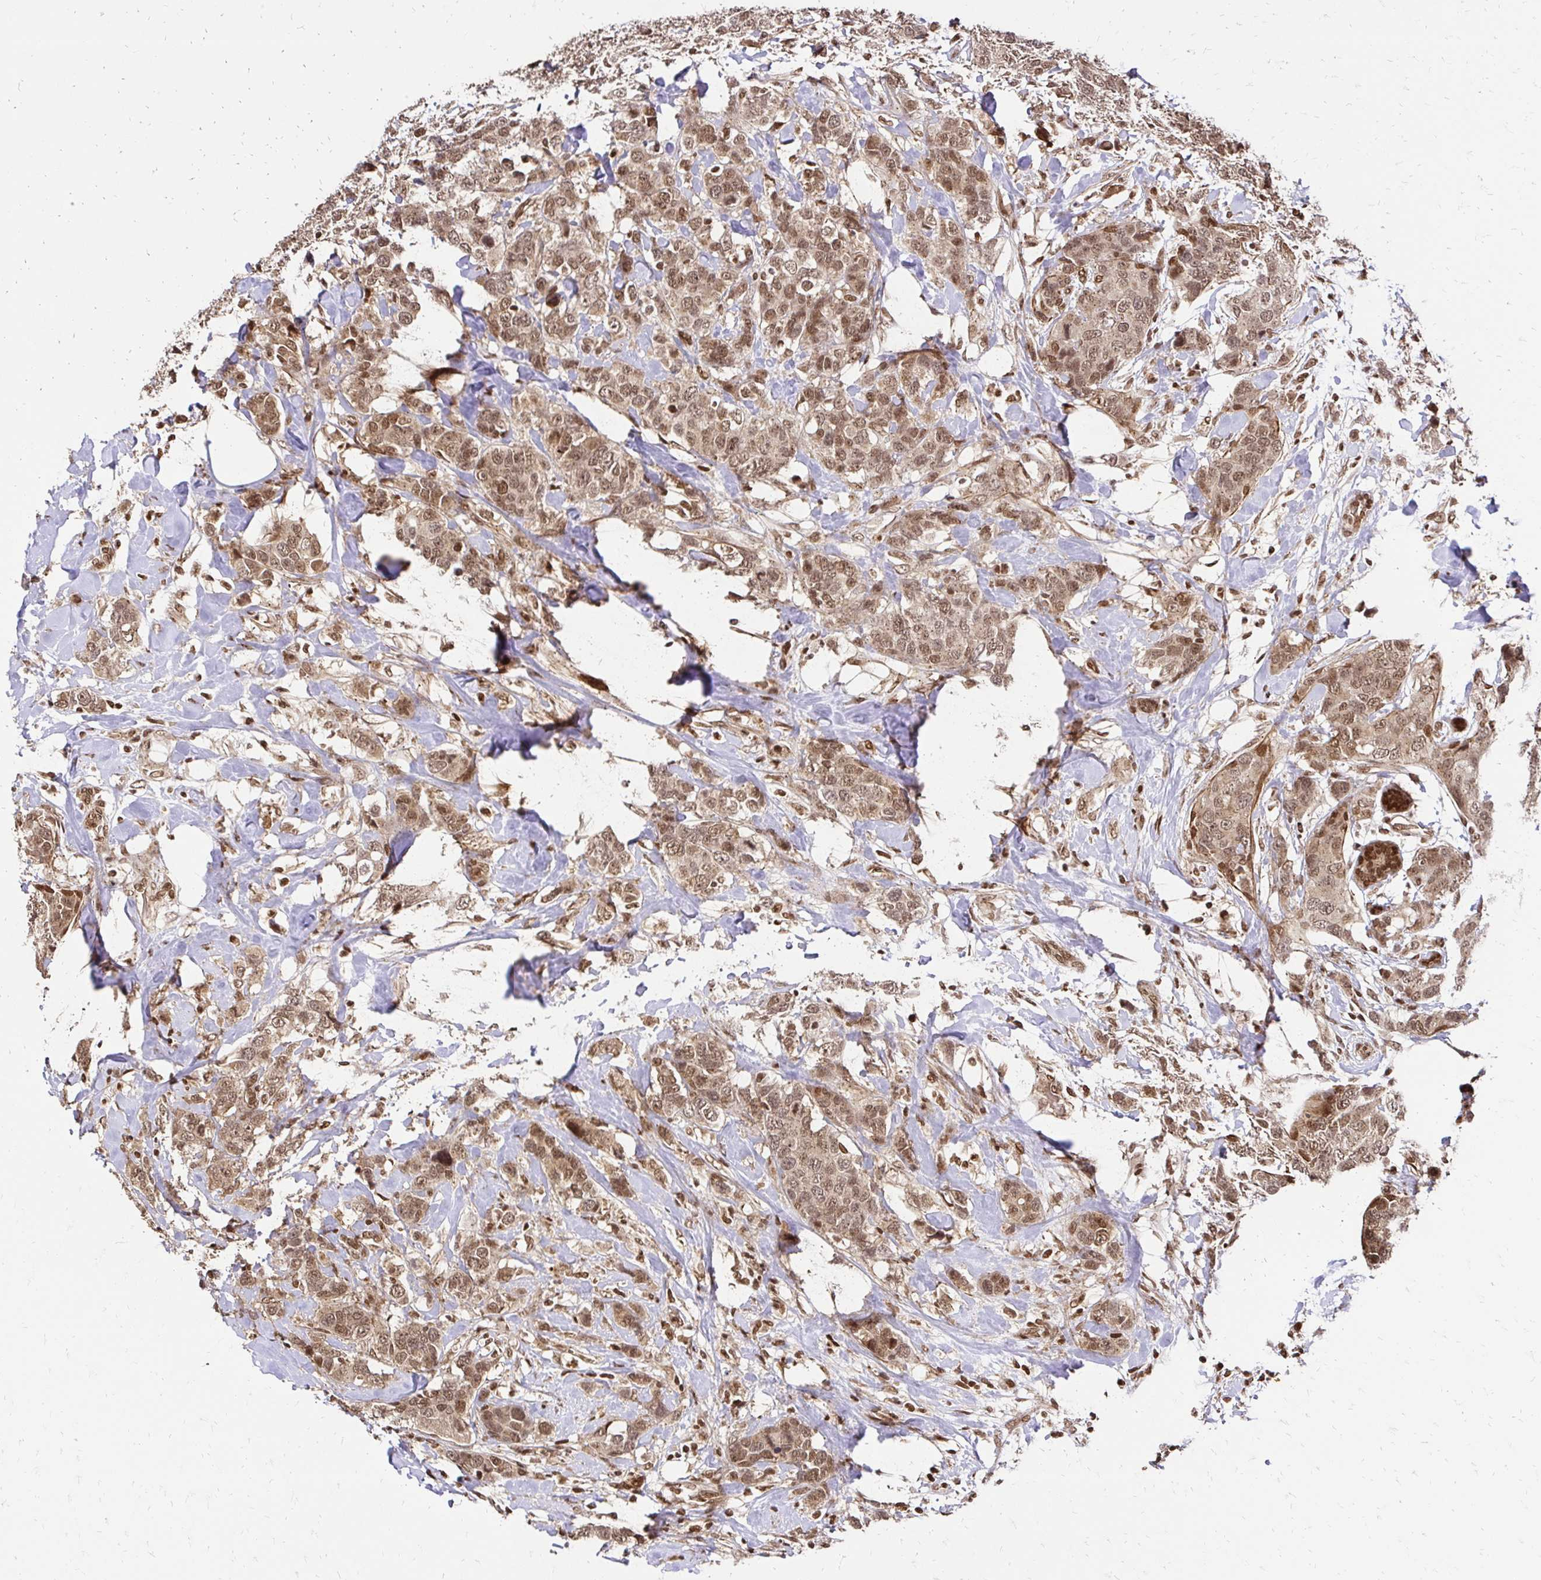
{"staining": {"intensity": "moderate", "quantity": ">75%", "location": "cytoplasmic/membranous,nuclear"}, "tissue": "breast cancer", "cell_type": "Tumor cells", "image_type": "cancer", "snomed": [{"axis": "morphology", "description": "Lobular carcinoma"}, {"axis": "topography", "description": "Breast"}], "caption": "Immunohistochemical staining of breast cancer displays moderate cytoplasmic/membranous and nuclear protein expression in about >75% of tumor cells. (Brightfield microscopy of DAB IHC at high magnification).", "gene": "GLYR1", "patient": {"sex": "female", "age": 59}}